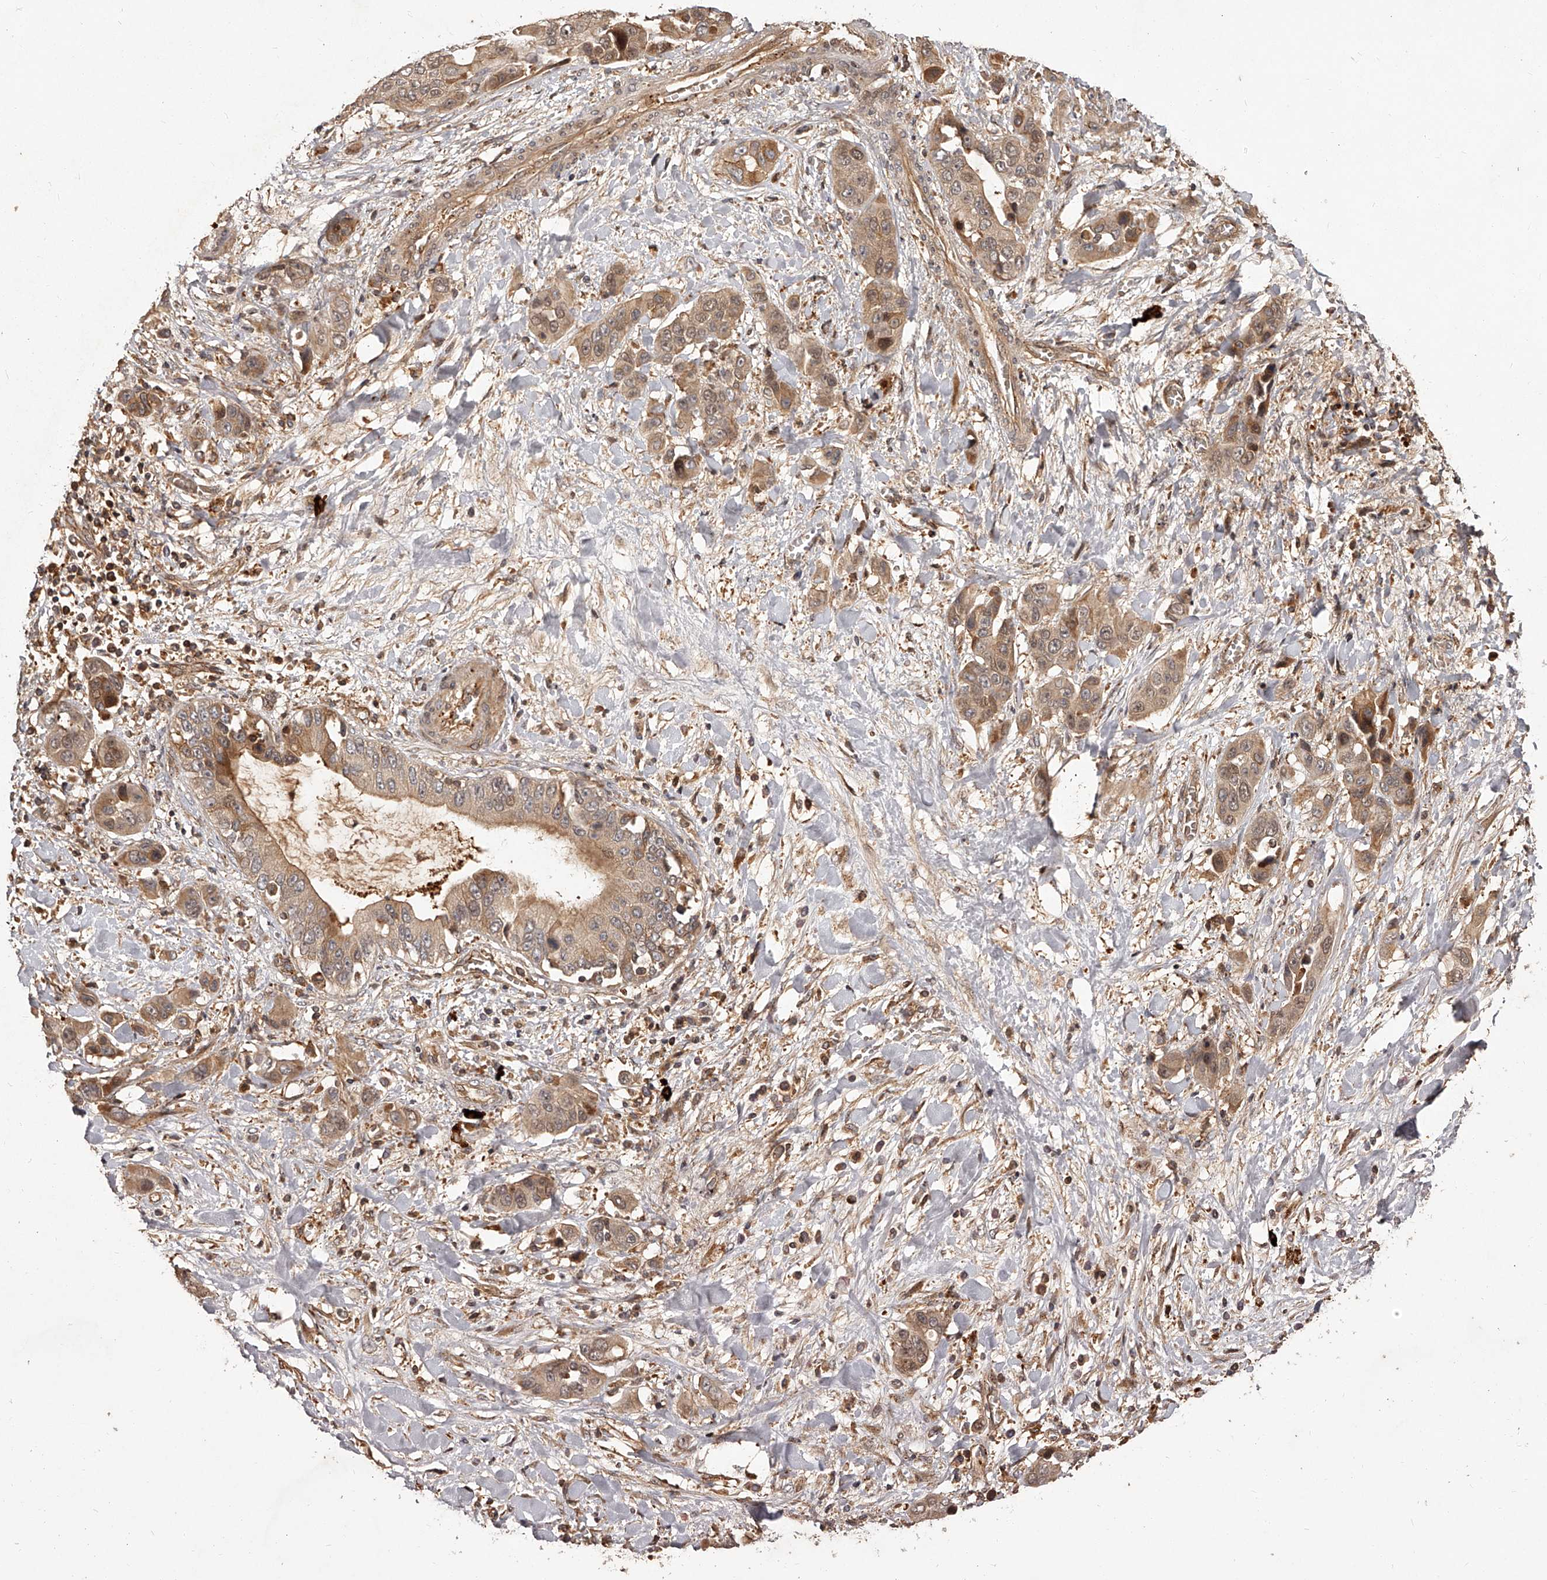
{"staining": {"intensity": "weak", "quantity": ">75%", "location": "cytoplasmic/membranous"}, "tissue": "liver cancer", "cell_type": "Tumor cells", "image_type": "cancer", "snomed": [{"axis": "morphology", "description": "Cholangiocarcinoma"}, {"axis": "topography", "description": "Liver"}], "caption": "Human liver cancer (cholangiocarcinoma) stained with a brown dye reveals weak cytoplasmic/membranous positive expression in about >75% of tumor cells.", "gene": "CRYZL1", "patient": {"sex": "female", "age": 52}}